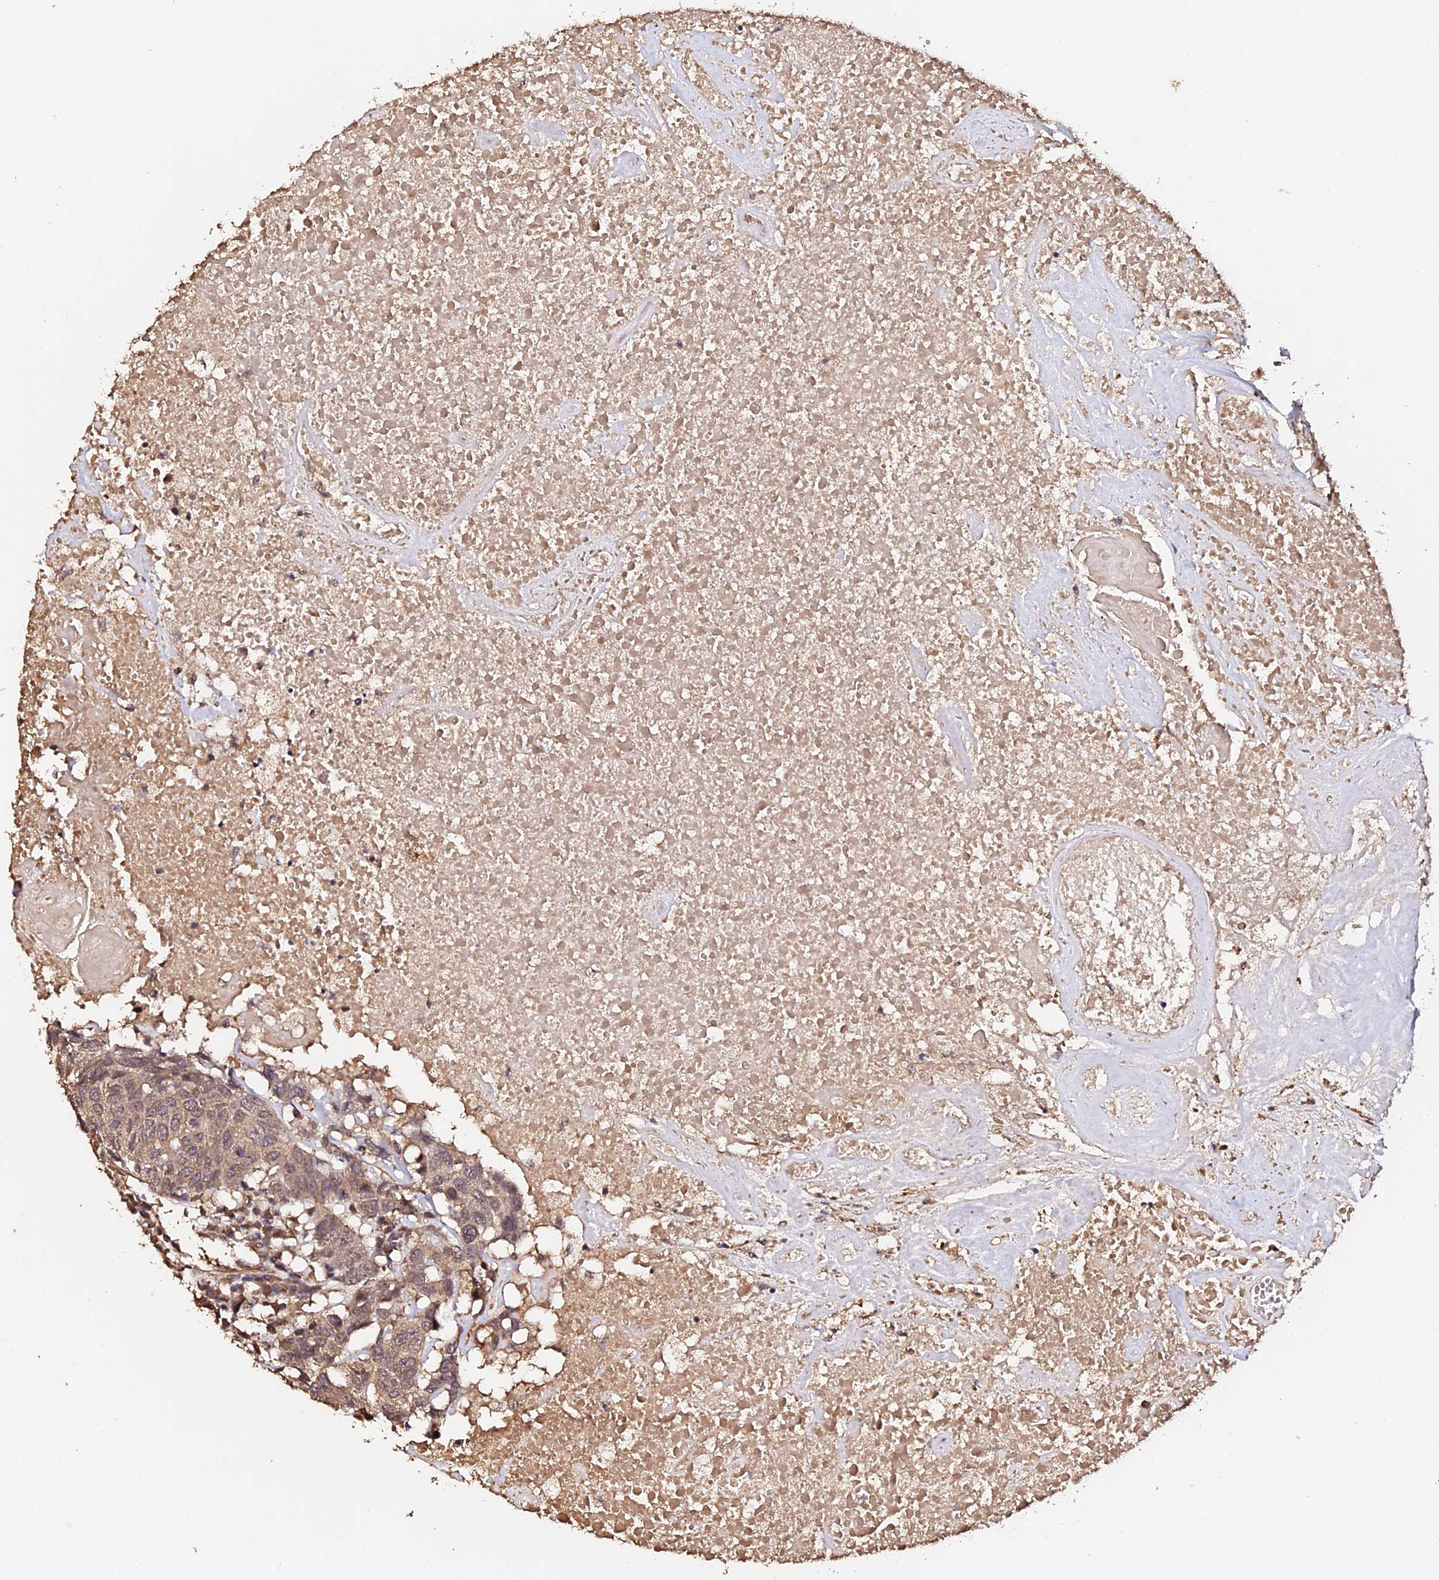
{"staining": {"intensity": "weak", "quantity": ">75%", "location": "cytoplasmic/membranous,nuclear"}, "tissue": "head and neck cancer", "cell_type": "Tumor cells", "image_type": "cancer", "snomed": [{"axis": "morphology", "description": "Squamous cell carcinoma, NOS"}, {"axis": "topography", "description": "Head-Neck"}], "caption": "Squamous cell carcinoma (head and neck) stained with immunohistochemistry (IHC) demonstrates weak cytoplasmic/membranous and nuclear positivity in about >75% of tumor cells.", "gene": "TDO2", "patient": {"sex": "male", "age": 66}}